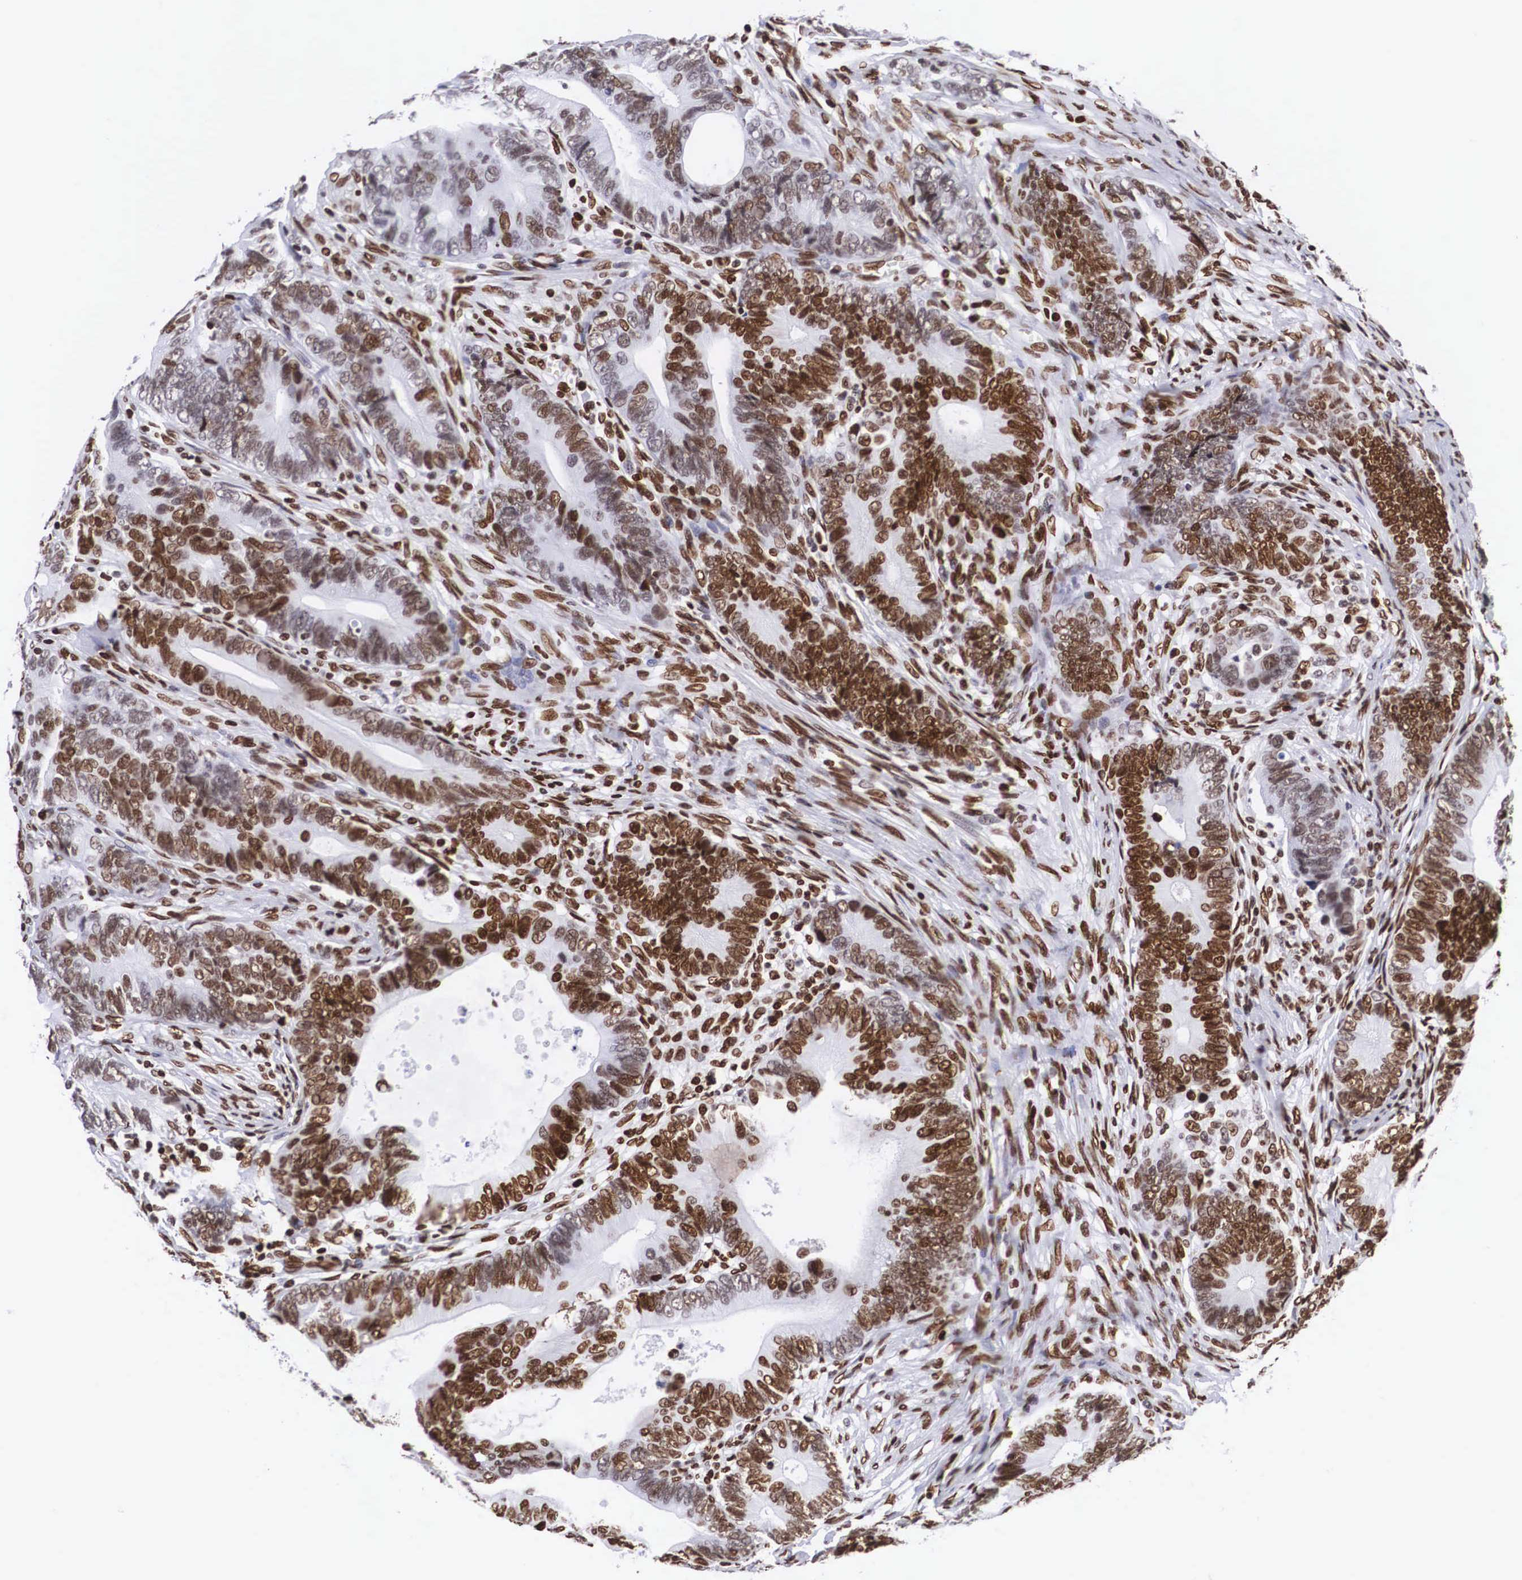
{"staining": {"intensity": "strong", "quantity": ">75%", "location": "nuclear"}, "tissue": "colorectal cancer", "cell_type": "Tumor cells", "image_type": "cancer", "snomed": [{"axis": "morphology", "description": "Adenocarcinoma, NOS"}, {"axis": "topography", "description": "Colon"}], "caption": "Immunohistochemical staining of human adenocarcinoma (colorectal) demonstrates strong nuclear protein expression in approximately >75% of tumor cells. The staining was performed using DAB, with brown indicating positive protein expression. Nuclei are stained blue with hematoxylin.", "gene": "MECP2", "patient": {"sex": "female", "age": 78}}